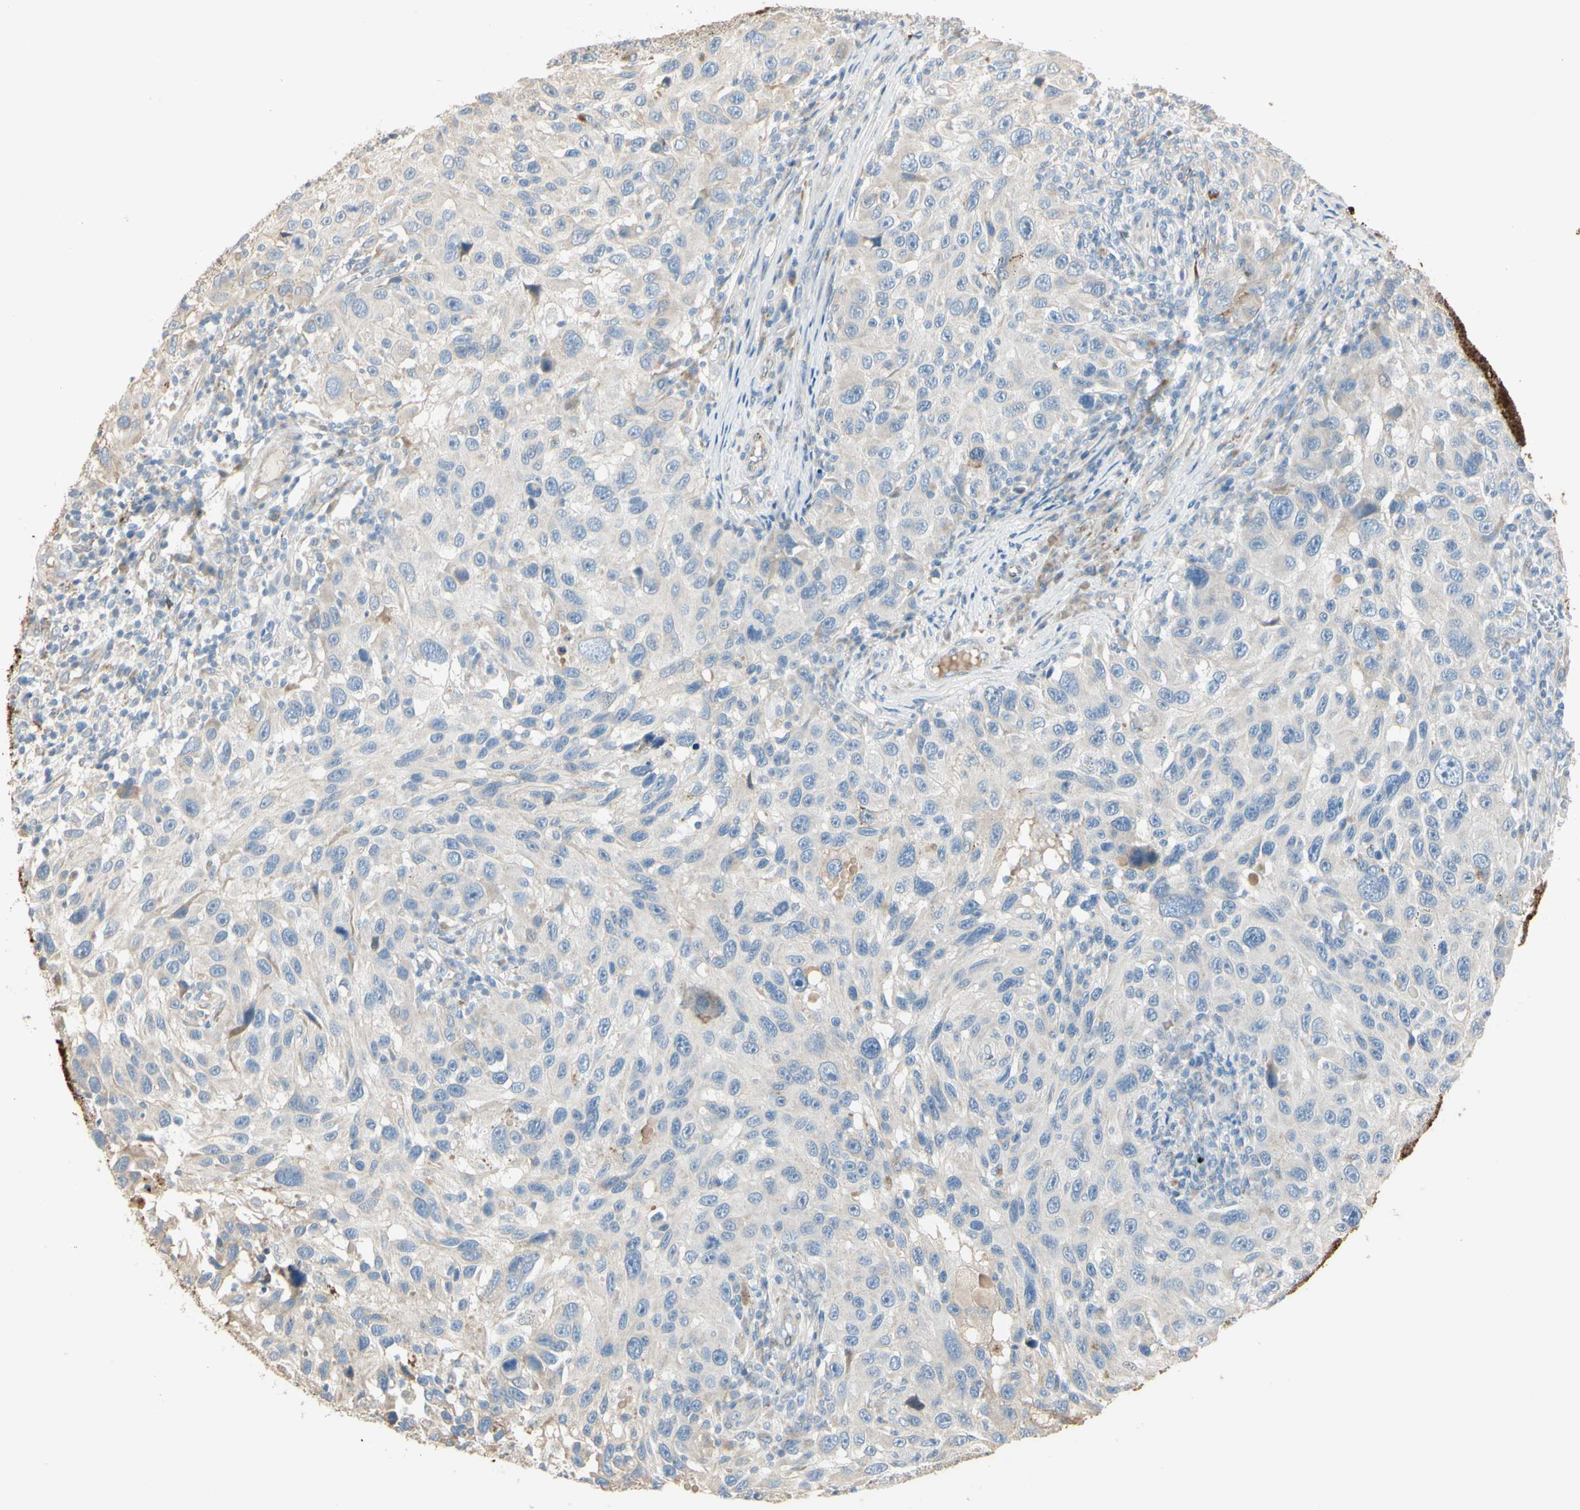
{"staining": {"intensity": "negative", "quantity": "none", "location": "none"}, "tissue": "melanoma", "cell_type": "Tumor cells", "image_type": "cancer", "snomed": [{"axis": "morphology", "description": "Malignant melanoma, NOS"}, {"axis": "topography", "description": "Skin"}], "caption": "The micrograph exhibits no staining of tumor cells in melanoma.", "gene": "ANGPTL1", "patient": {"sex": "male", "age": 53}}